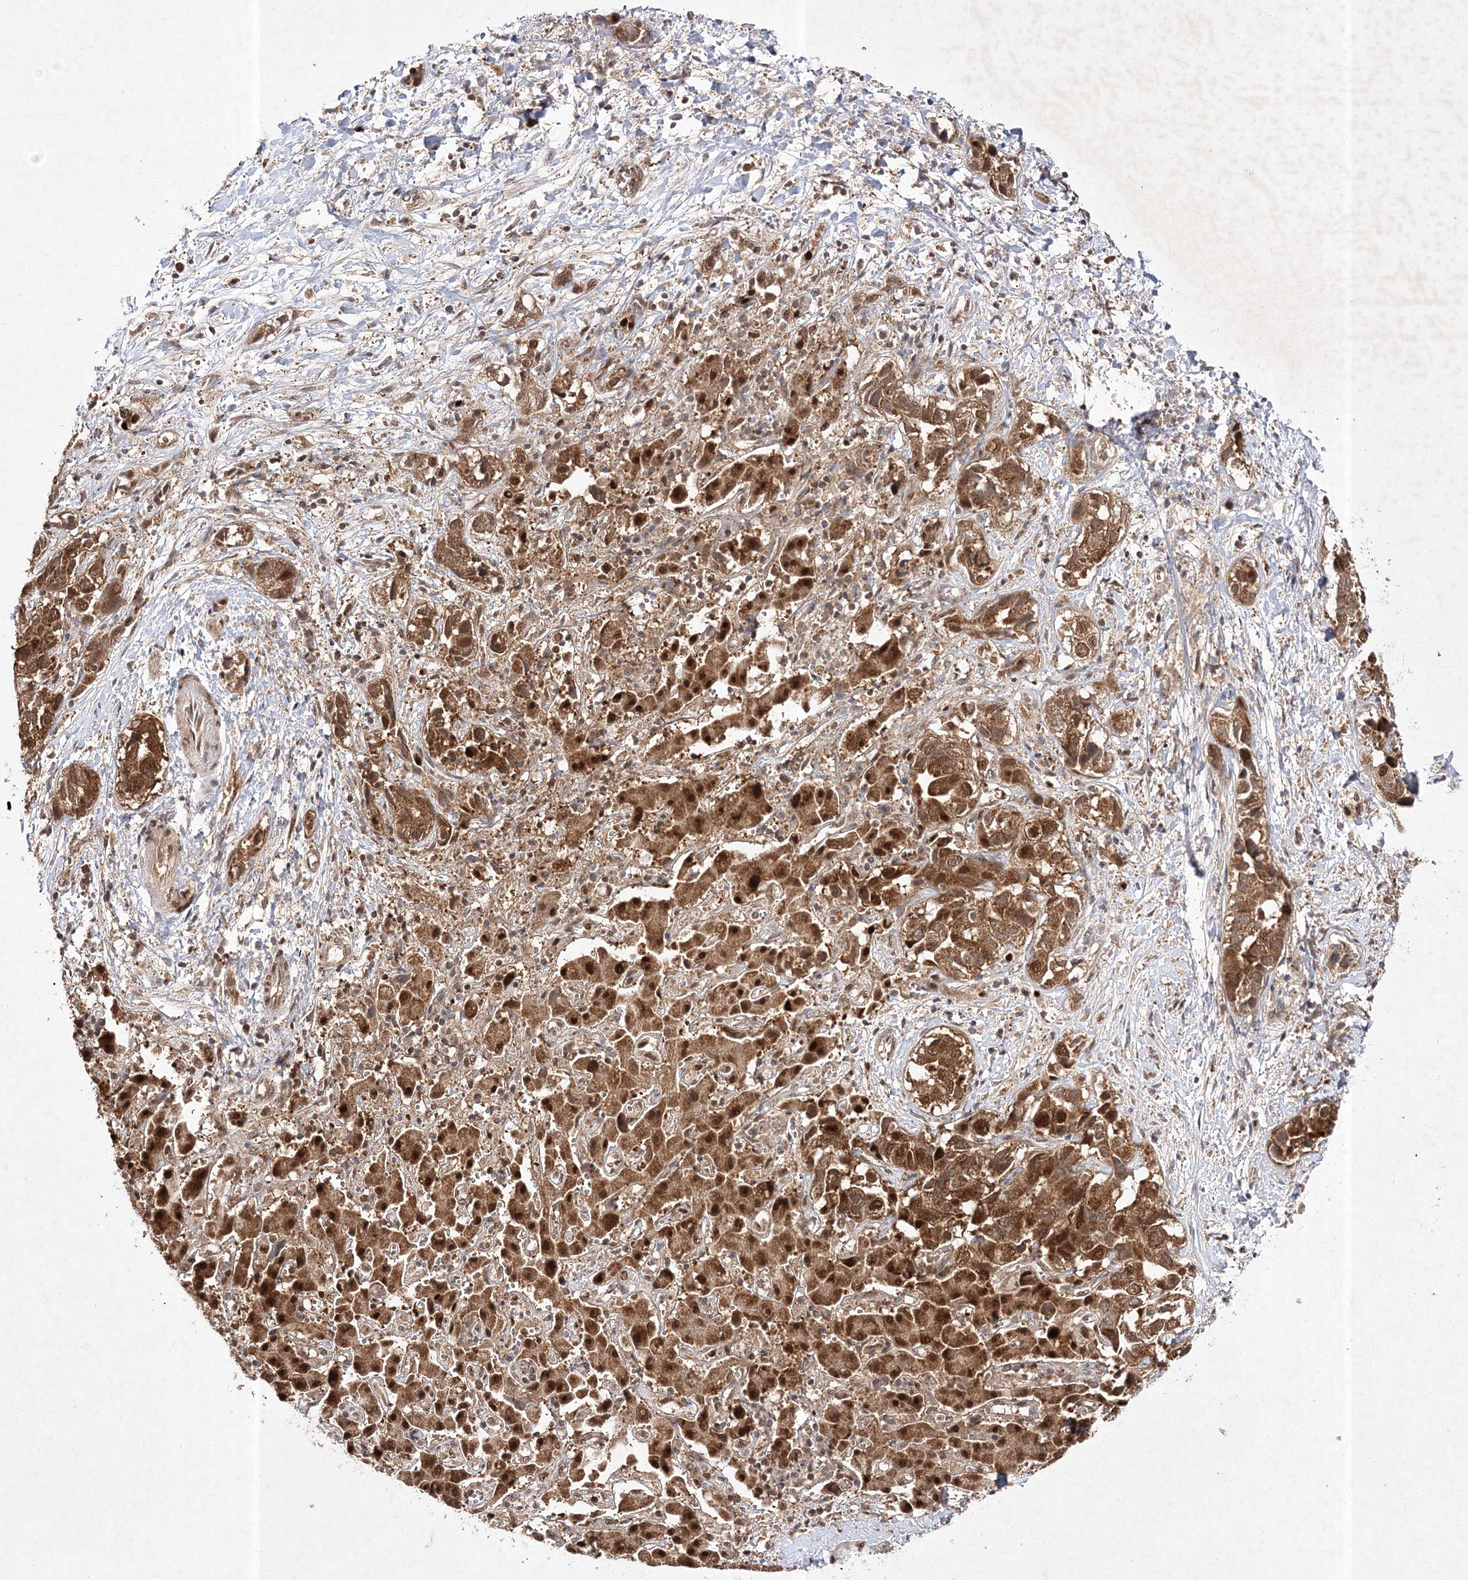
{"staining": {"intensity": "strong", "quantity": ">75%", "location": "cytoplasmic/membranous,nuclear"}, "tissue": "liver cancer", "cell_type": "Tumor cells", "image_type": "cancer", "snomed": [{"axis": "morphology", "description": "Cholangiocarcinoma"}, {"axis": "topography", "description": "Liver"}], "caption": "Cholangiocarcinoma (liver) stained with immunohistochemistry (IHC) shows strong cytoplasmic/membranous and nuclear expression in about >75% of tumor cells.", "gene": "NIF3L1", "patient": {"sex": "female", "age": 52}}